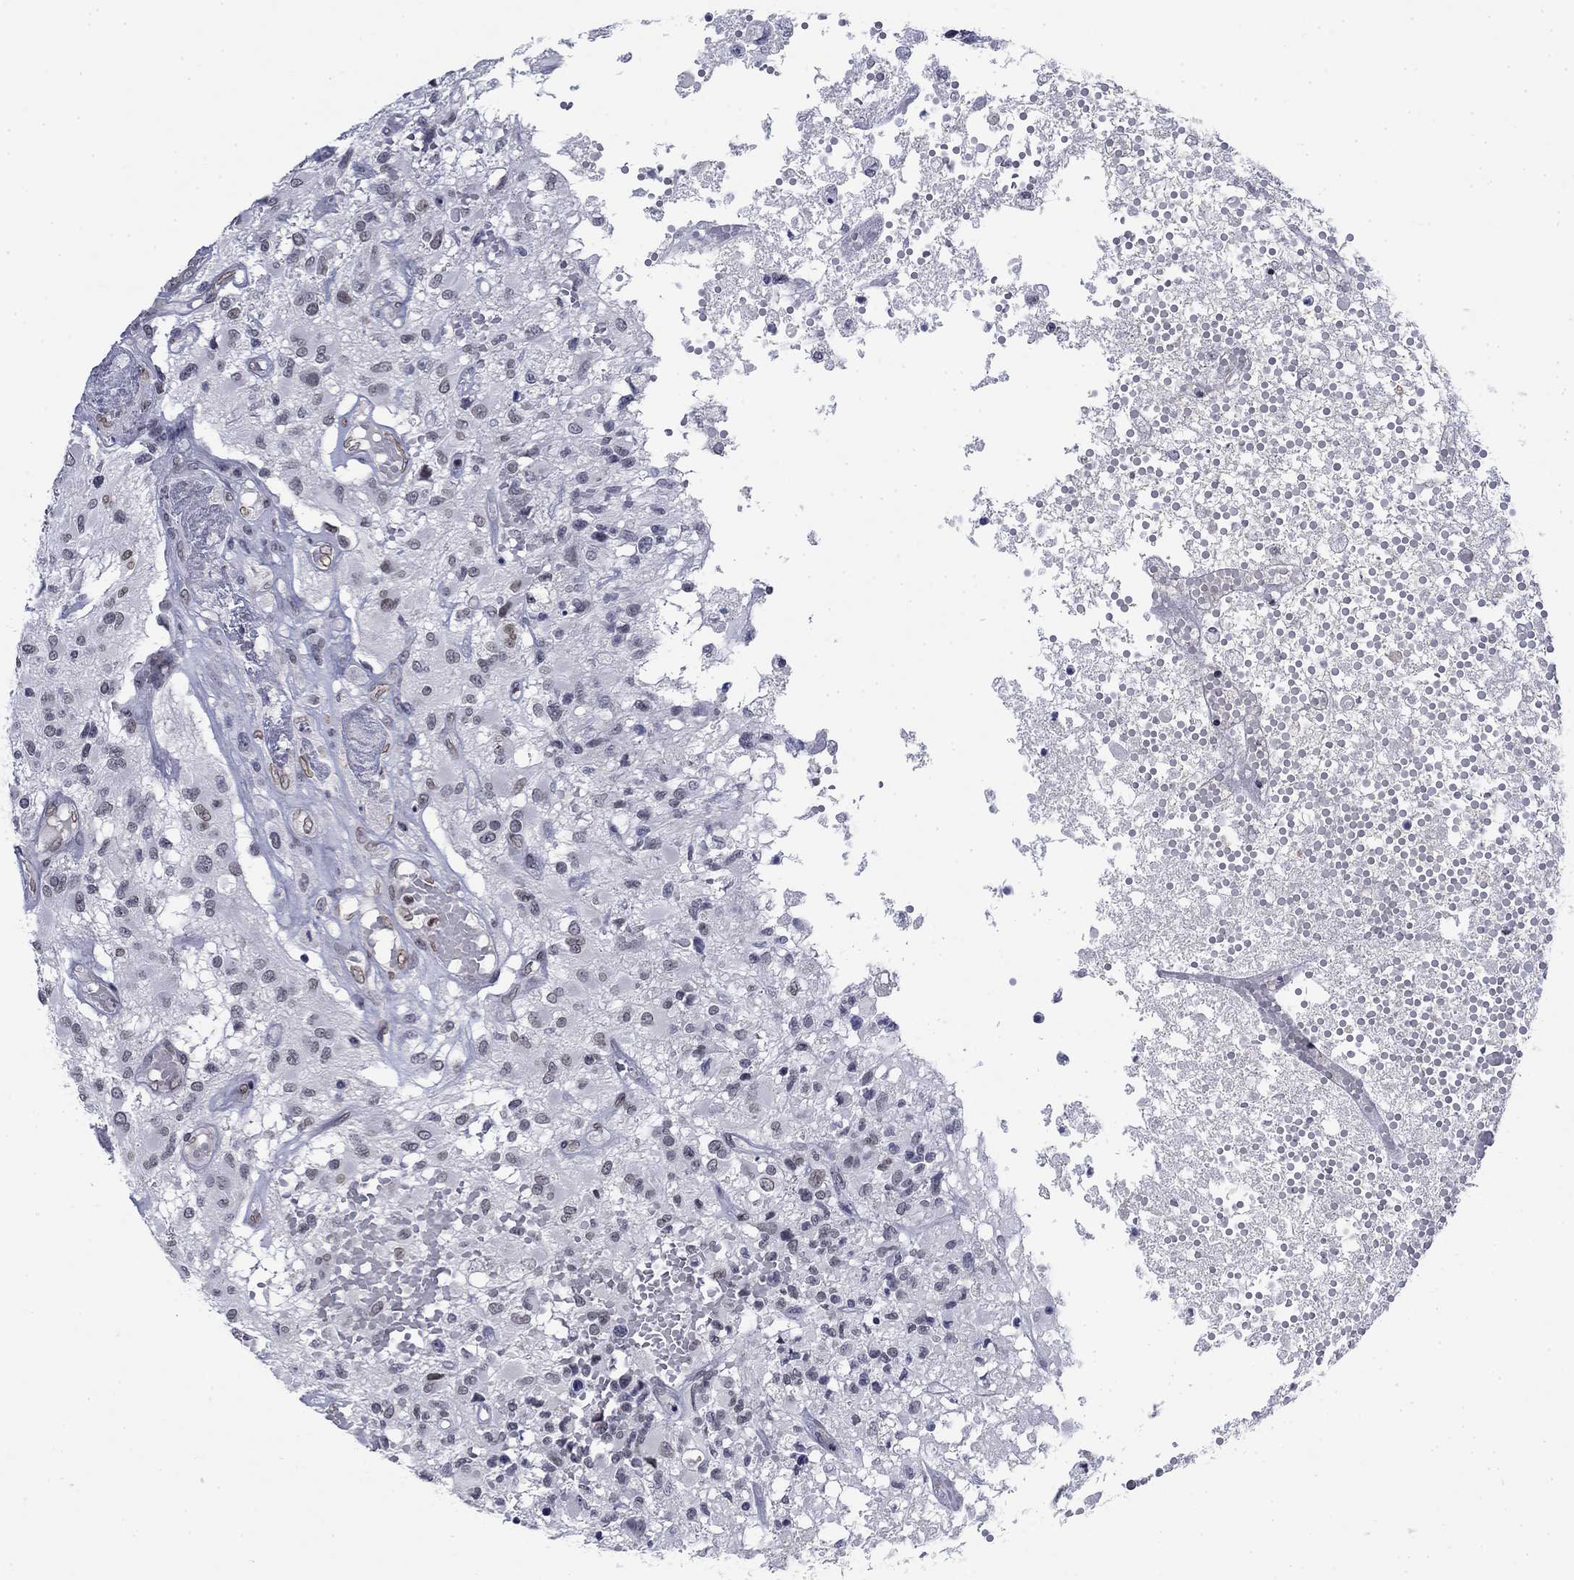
{"staining": {"intensity": "weak", "quantity": "<25%", "location": "nuclear"}, "tissue": "glioma", "cell_type": "Tumor cells", "image_type": "cancer", "snomed": [{"axis": "morphology", "description": "Glioma, malignant, High grade"}, {"axis": "topography", "description": "Brain"}], "caption": "A micrograph of glioma stained for a protein demonstrates no brown staining in tumor cells.", "gene": "TOR1AIP1", "patient": {"sex": "female", "age": 63}}